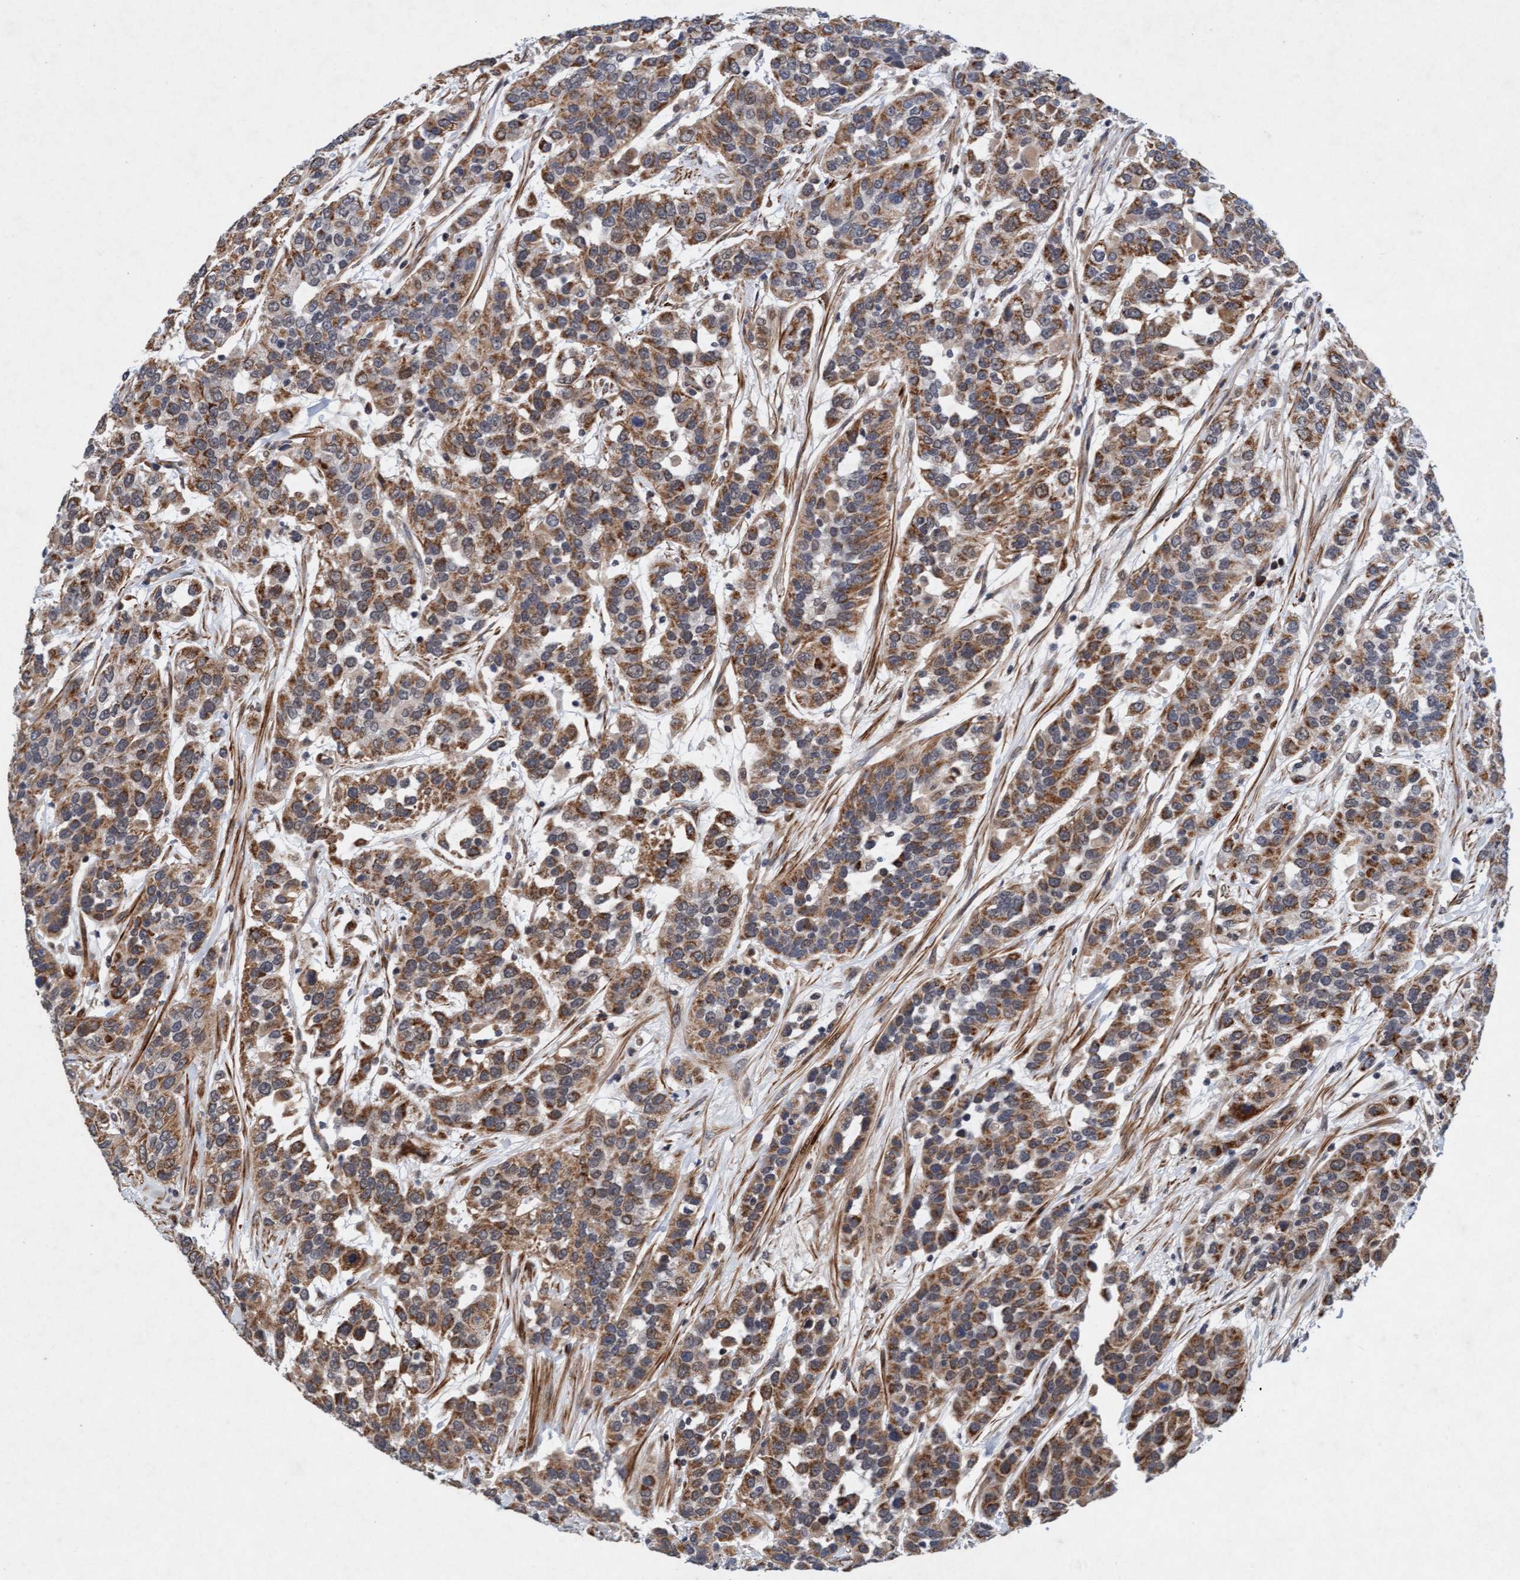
{"staining": {"intensity": "moderate", "quantity": ">75%", "location": "cytoplasmic/membranous"}, "tissue": "urothelial cancer", "cell_type": "Tumor cells", "image_type": "cancer", "snomed": [{"axis": "morphology", "description": "Urothelial carcinoma, High grade"}, {"axis": "topography", "description": "Urinary bladder"}], "caption": "The histopathology image shows immunohistochemical staining of urothelial carcinoma (high-grade). There is moderate cytoplasmic/membranous staining is present in about >75% of tumor cells.", "gene": "TMEM70", "patient": {"sex": "female", "age": 80}}